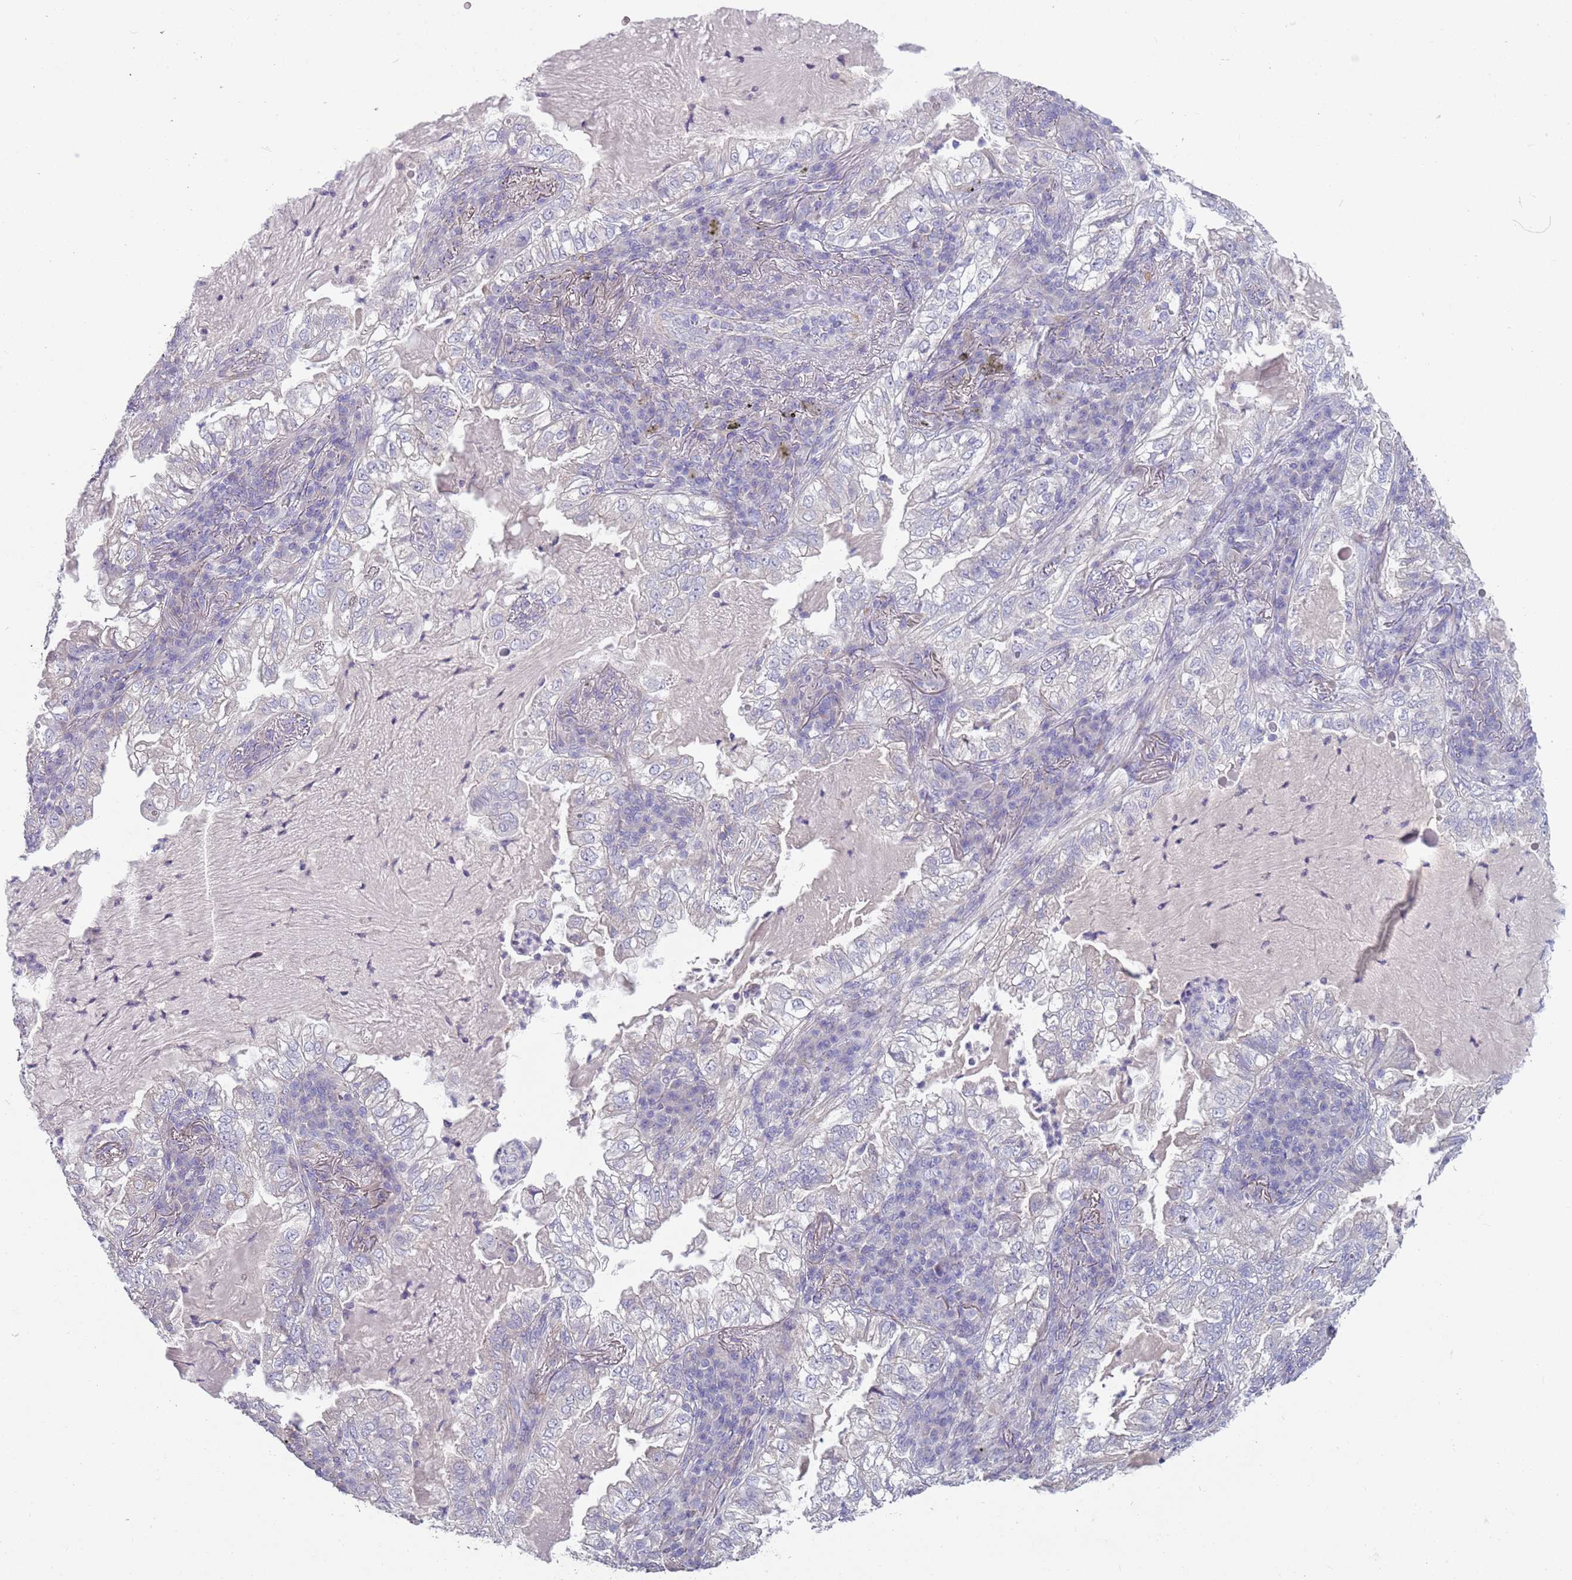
{"staining": {"intensity": "negative", "quantity": "none", "location": "none"}, "tissue": "lung cancer", "cell_type": "Tumor cells", "image_type": "cancer", "snomed": [{"axis": "morphology", "description": "Adenocarcinoma, NOS"}, {"axis": "topography", "description": "Lung"}], "caption": "DAB (3,3'-diaminobenzidine) immunohistochemical staining of lung adenocarcinoma shows no significant positivity in tumor cells.", "gene": "ZNF583", "patient": {"sex": "female", "age": 73}}